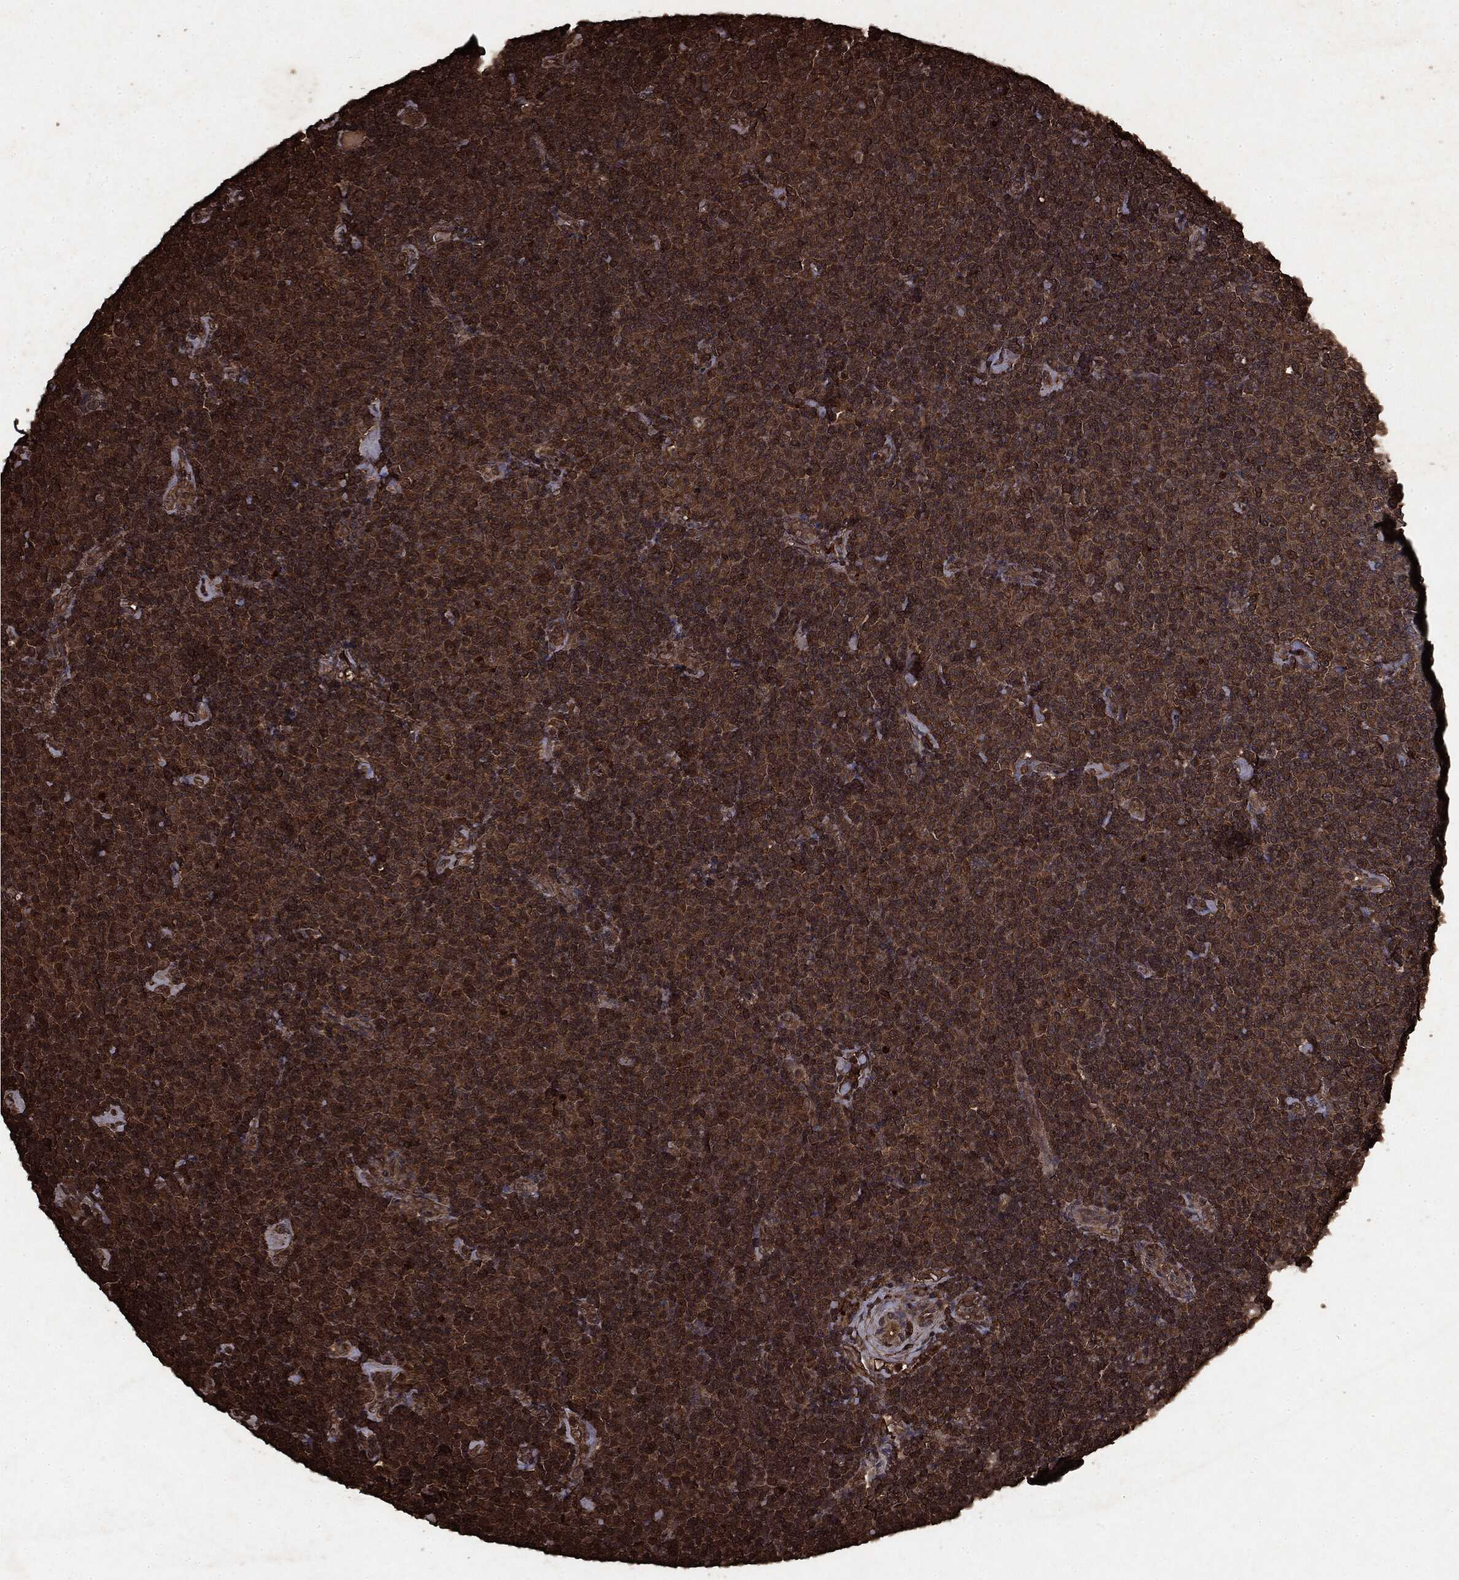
{"staining": {"intensity": "strong", "quantity": ">75%", "location": "cytoplasmic/membranous"}, "tissue": "lymphoma", "cell_type": "Tumor cells", "image_type": "cancer", "snomed": [{"axis": "morphology", "description": "Malignant lymphoma, non-Hodgkin's type, Low grade"}, {"axis": "topography", "description": "Lymph node"}], "caption": "Malignant lymphoma, non-Hodgkin's type (low-grade) stained with a protein marker displays strong staining in tumor cells.", "gene": "ARAF", "patient": {"sex": "male", "age": 81}}